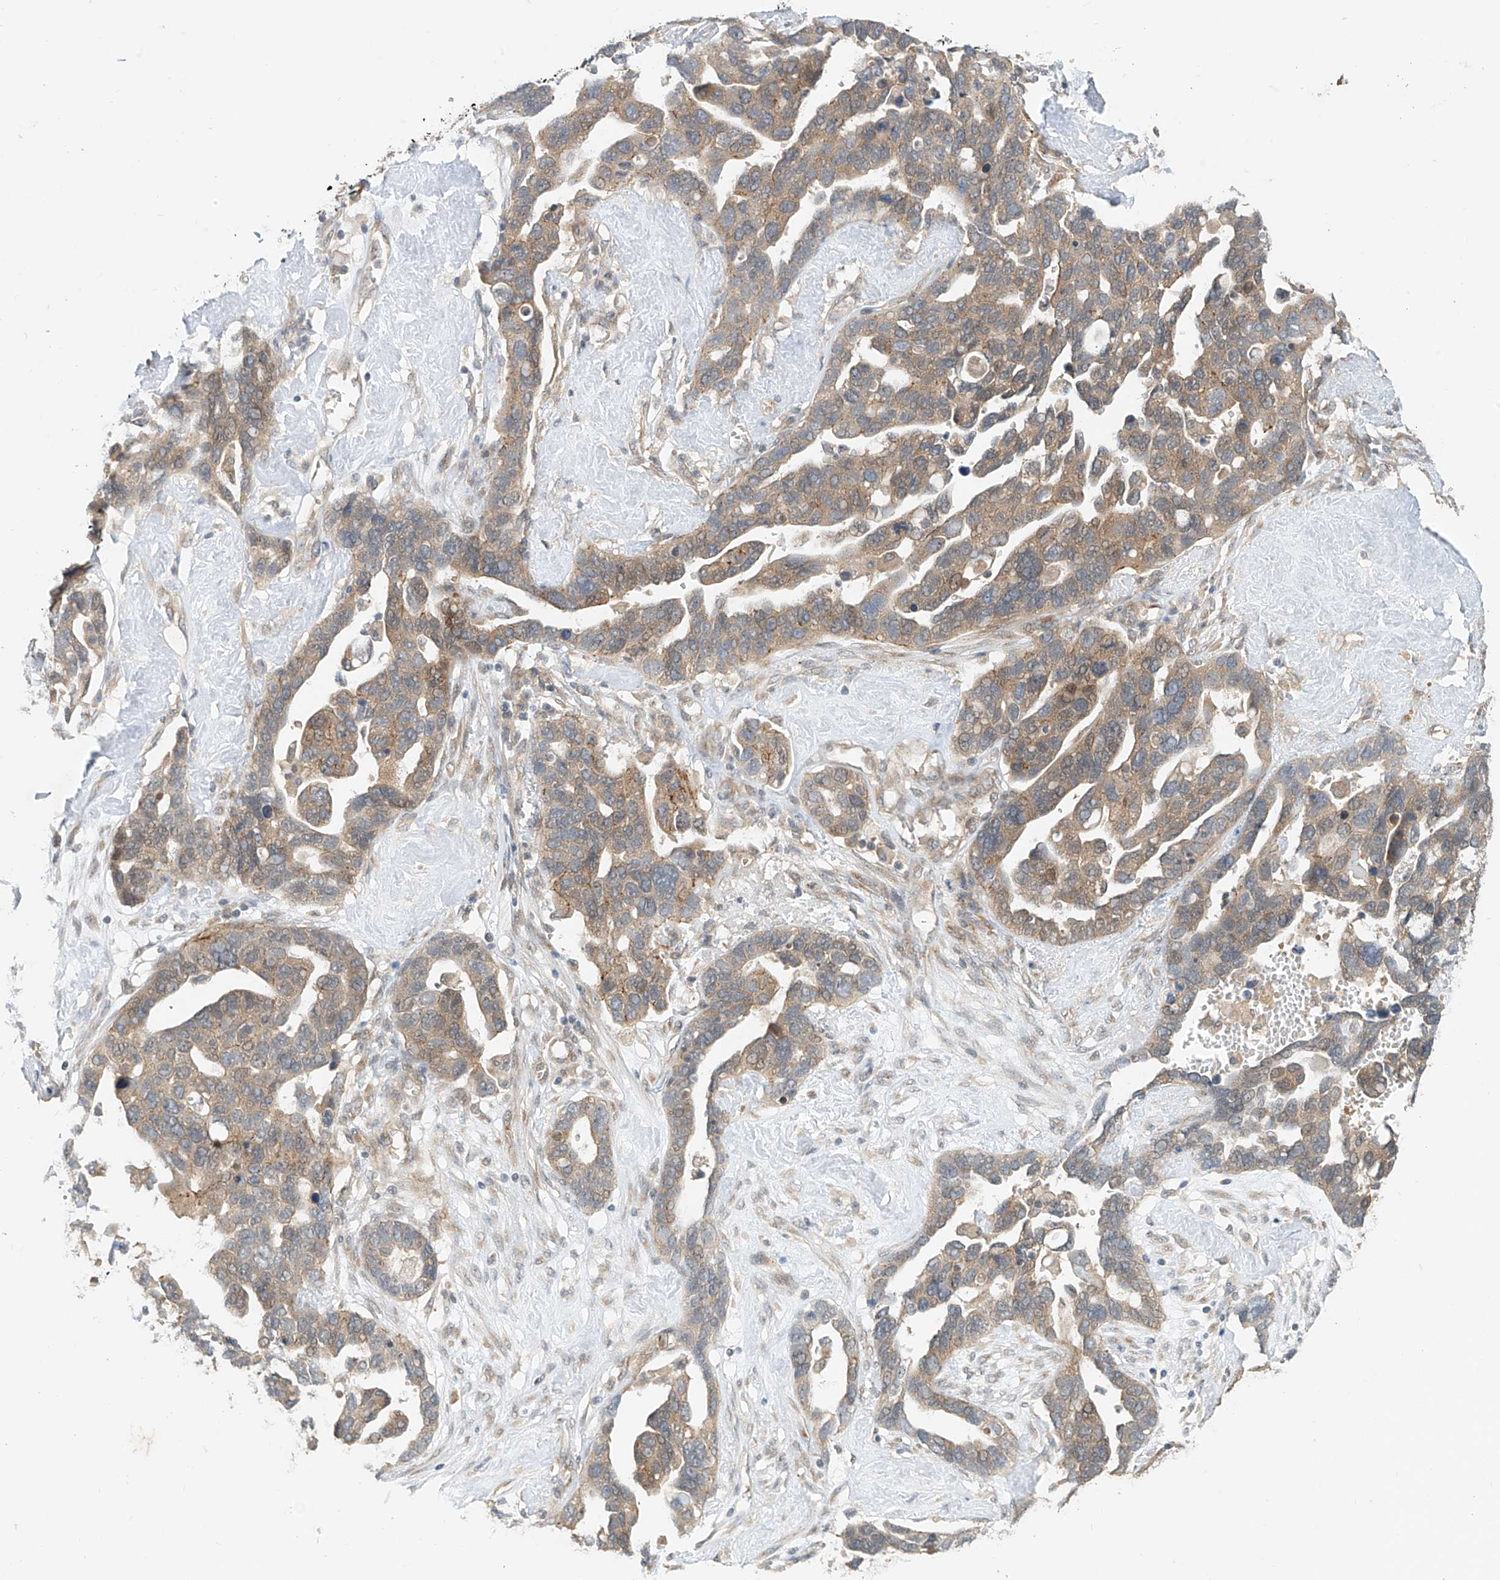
{"staining": {"intensity": "weak", "quantity": ">75%", "location": "cytoplasmic/membranous"}, "tissue": "ovarian cancer", "cell_type": "Tumor cells", "image_type": "cancer", "snomed": [{"axis": "morphology", "description": "Cystadenocarcinoma, serous, NOS"}, {"axis": "topography", "description": "Ovary"}], "caption": "Protein expression analysis of human ovarian cancer reveals weak cytoplasmic/membranous staining in approximately >75% of tumor cells.", "gene": "MTUS2", "patient": {"sex": "female", "age": 54}}